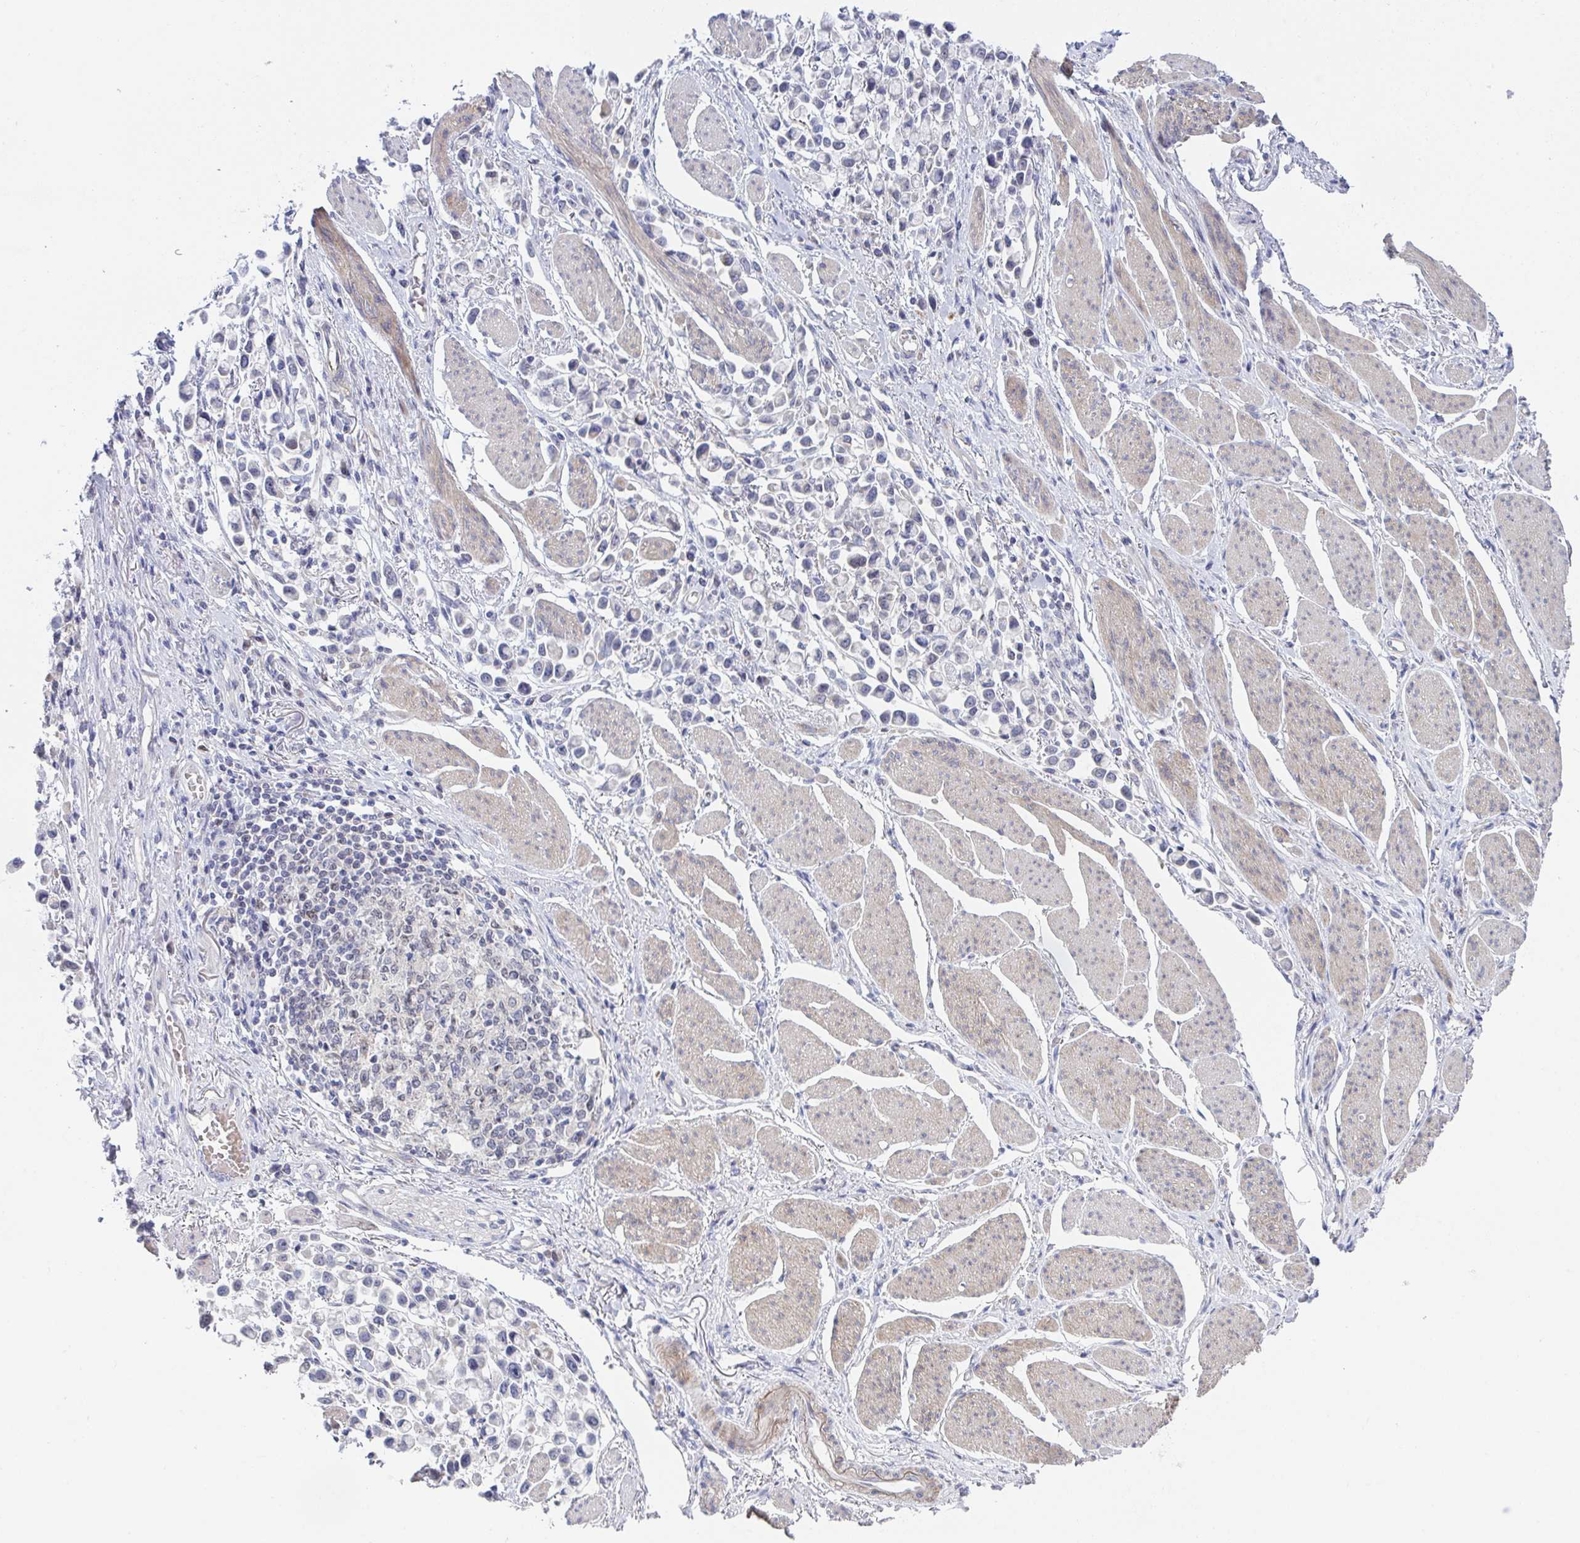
{"staining": {"intensity": "negative", "quantity": "none", "location": "none"}, "tissue": "stomach cancer", "cell_type": "Tumor cells", "image_type": "cancer", "snomed": [{"axis": "morphology", "description": "Adenocarcinoma, NOS"}, {"axis": "topography", "description": "Stomach"}], "caption": "Immunohistochemistry (IHC) micrograph of neoplastic tissue: stomach cancer (adenocarcinoma) stained with DAB reveals no significant protein expression in tumor cells.", "gene": "VWDE", "patient": {"sex": "female", "age": 81}}